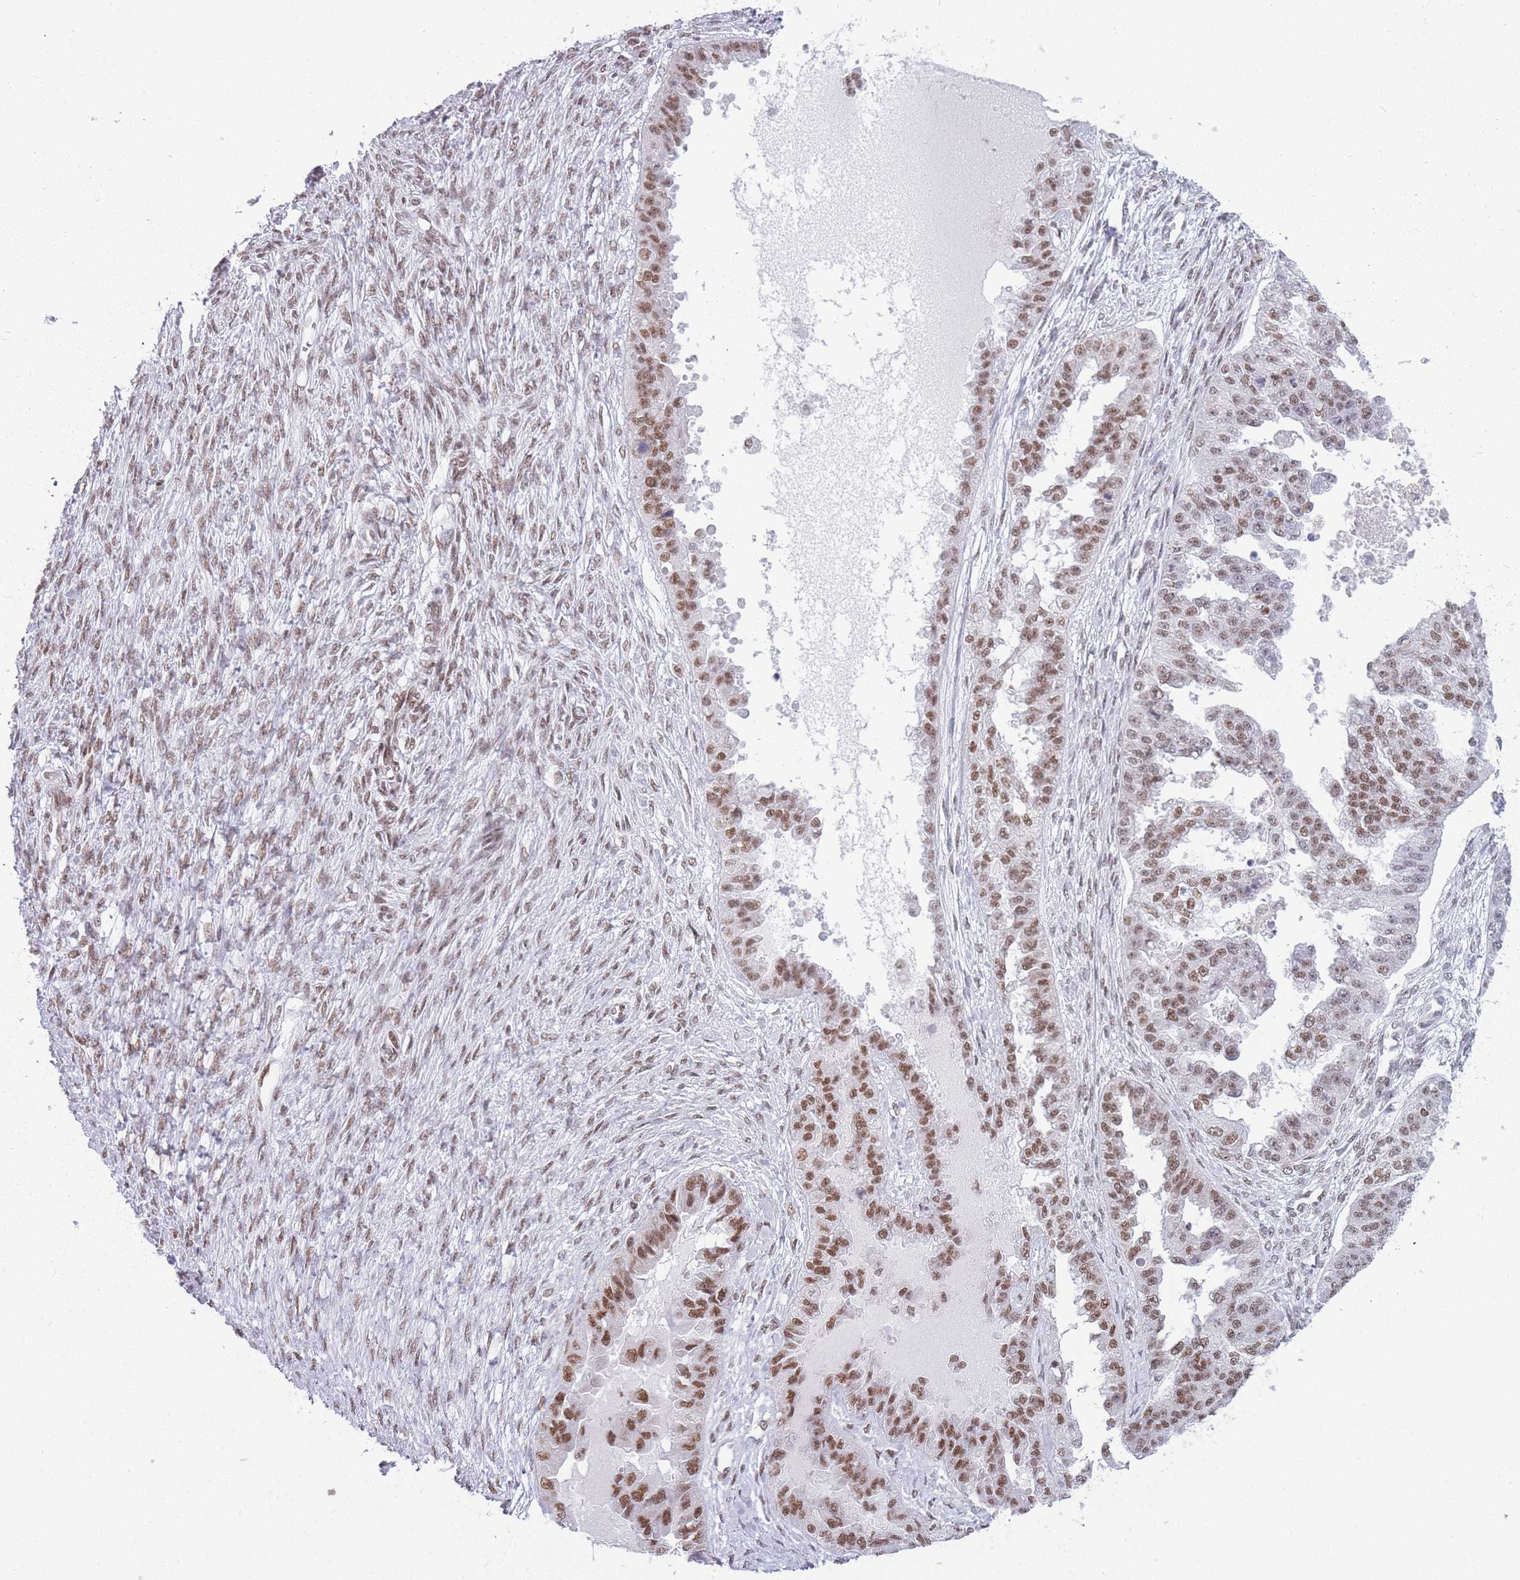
{"staining": {"intensity": "moderate", "quantity": ">75%", "location": "nuclear"}, "tissue": "ovarian cancer", "cell_type": "Tumor cells", "image_type": "cancer", "snomed": [{"axis": "morphology", "description": "Cystadenocarcinoma, serous, NOS"}, {"axis": "topography", "description": "Ovary"}], "caption": "Ovarian cancer (serous cystadenocarcinoma) stained for a protein (brown) exhibits moderate nuclear positive expression in about >75% of tumor cells.", "gene": "HNRNPUL1", "patient": {"sex": "female", "age": 58}}